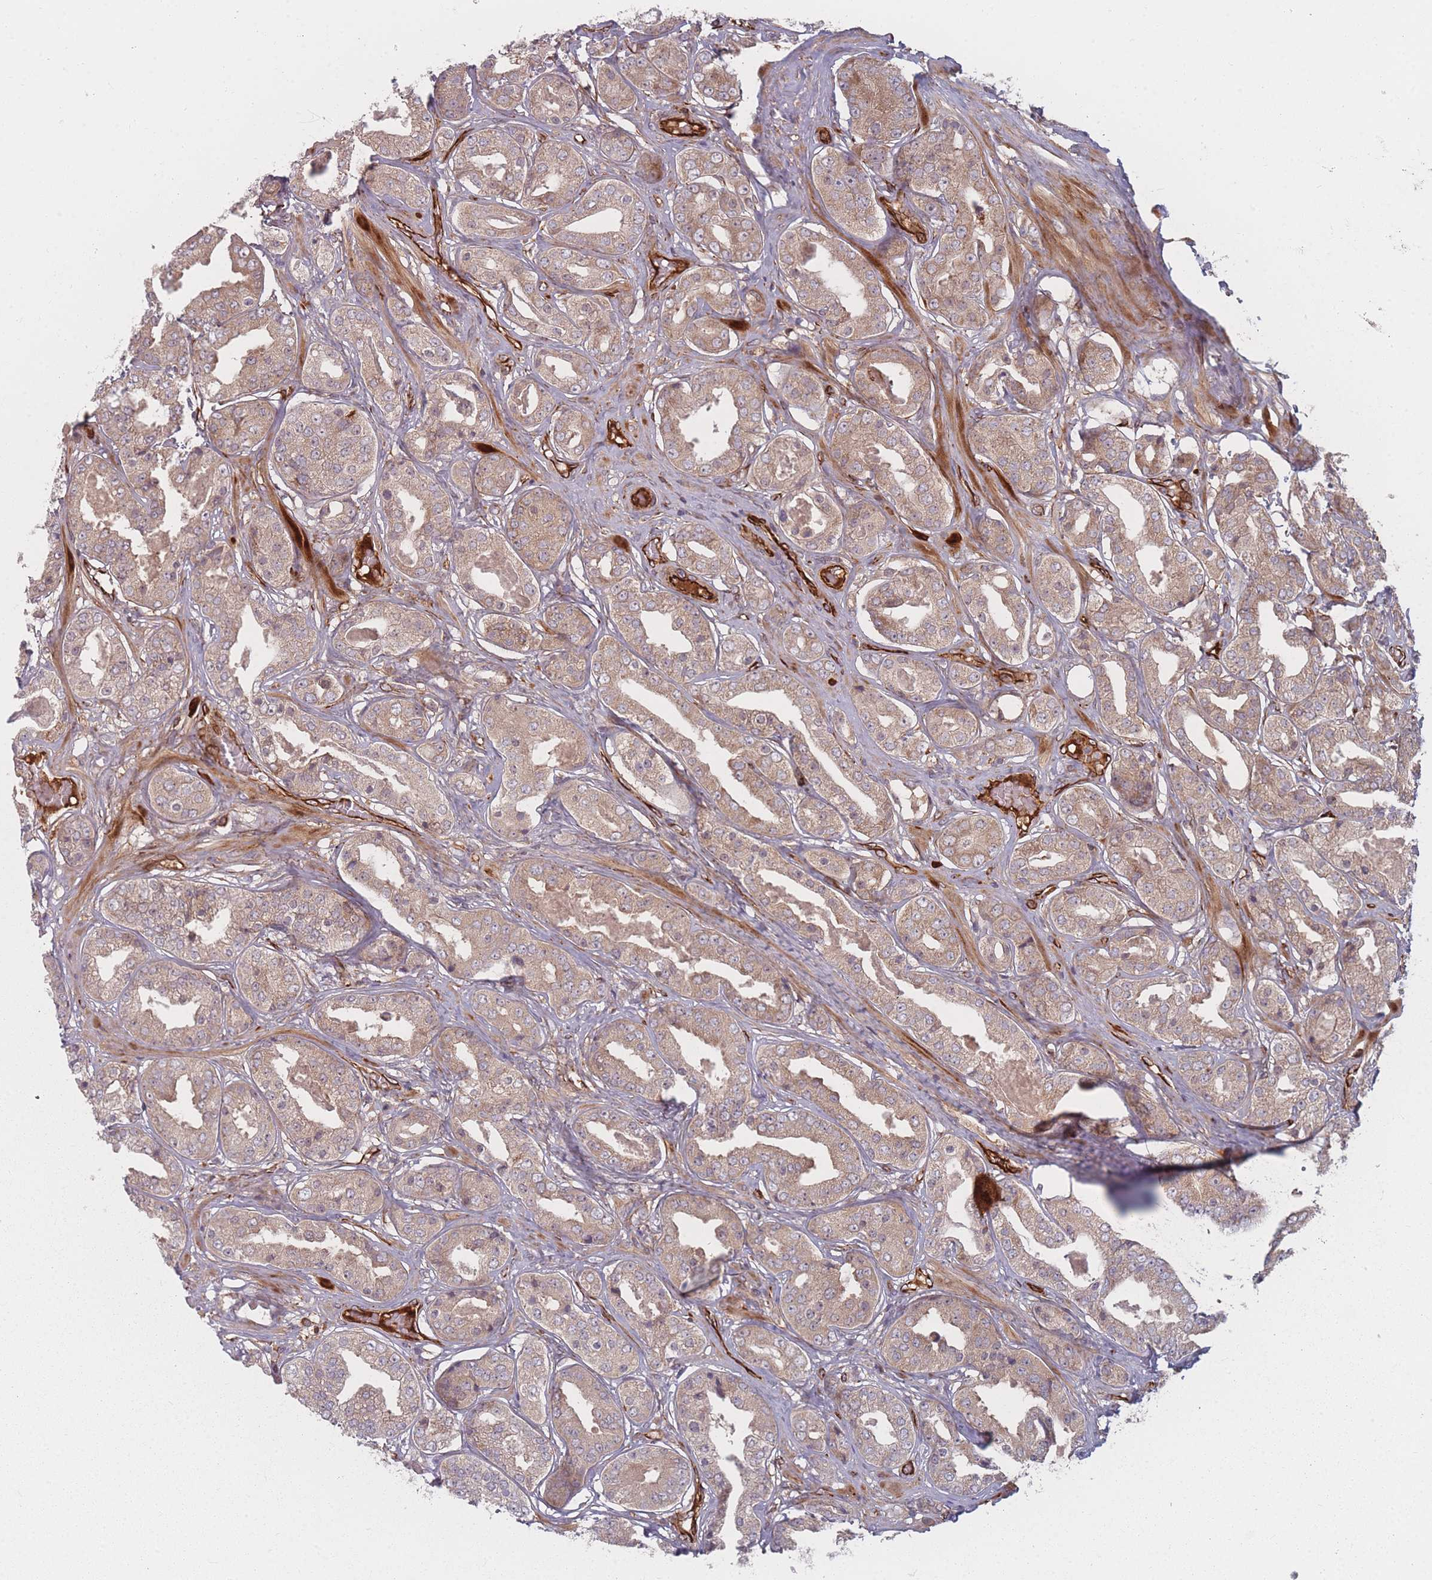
{"staining": {"intensity": "weak", "quantity": ">75%", "location": "cytoplasmic/membranous"}, "tissue": "prostate cancer", "cell_type": "Tumor cells", "image_type": "cancer", "snomed": [{"axis": "morphology", "description": "Adenocarcinoma, High grade"}, {"axis": "topography", "description": "Prostate"}], "caption": "Protein staining of prostate cancer (high-grade adenocarcinoma) tissue displays weak cytoplasmic/membranous positivity in approximately >75% of tumor cells. (Brightfield microscopy of DAB IHC at high magnification).", "gene": "EEF1AKMT2", "patient": {"sex": "male", "age": 63}}